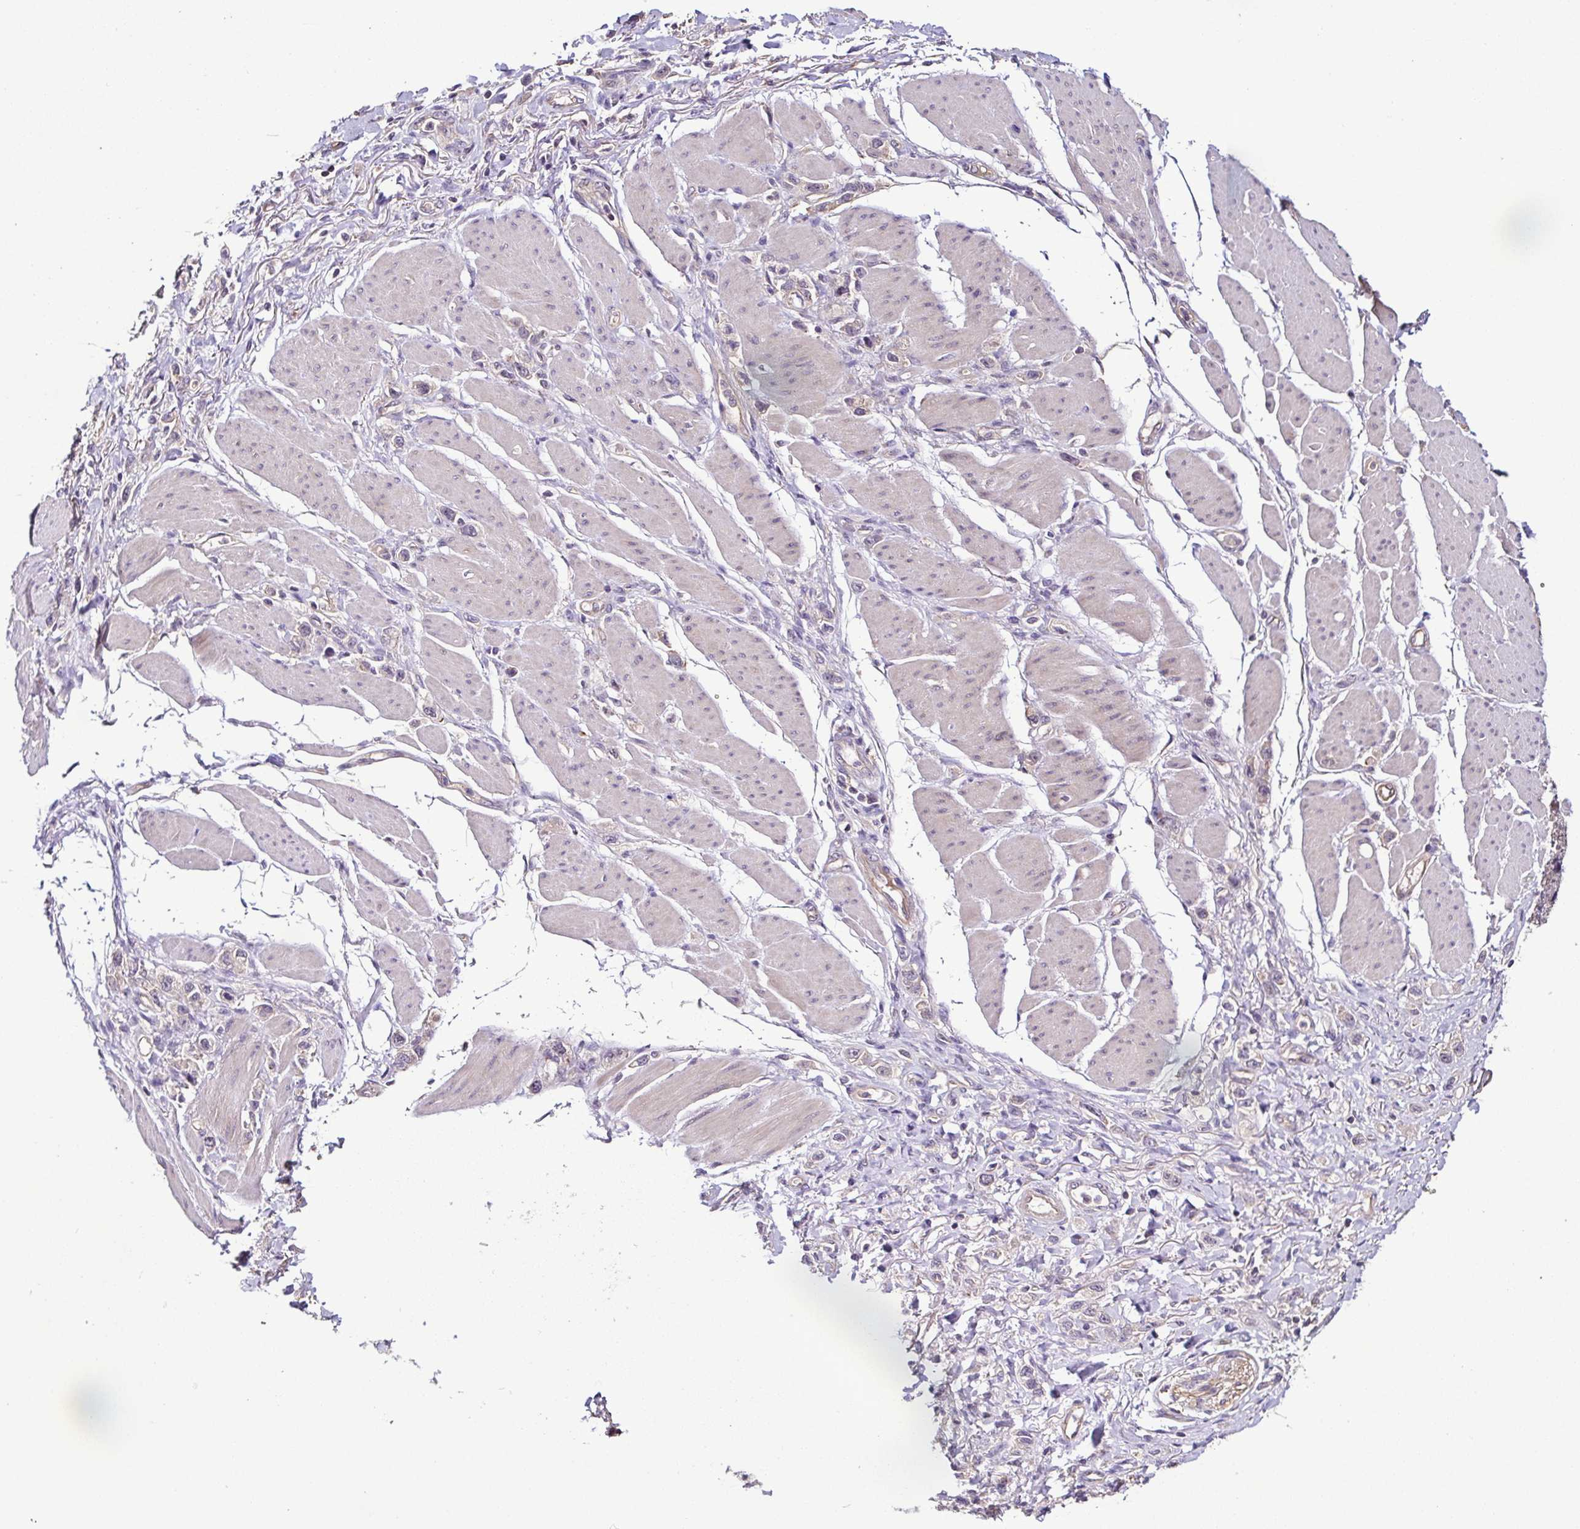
{"staining": {"intensity": "negative", "quantity": "none", "location": "none"}, "tissue": "stomach cancer", "cell_type": "Tumor cells", "image_type": "cancer", "snomed": [{"axis": "morphology", "description": "Adenocarcinoma, NOS"}, {"axis": "topography", "description": "Stomach"}], "caption": "Tumor cells are negative for protein expression in human stomach cancer (adenocarcinoma).", "gene": "LMOD2", "patient": {"sex": "female", "age": 65}}